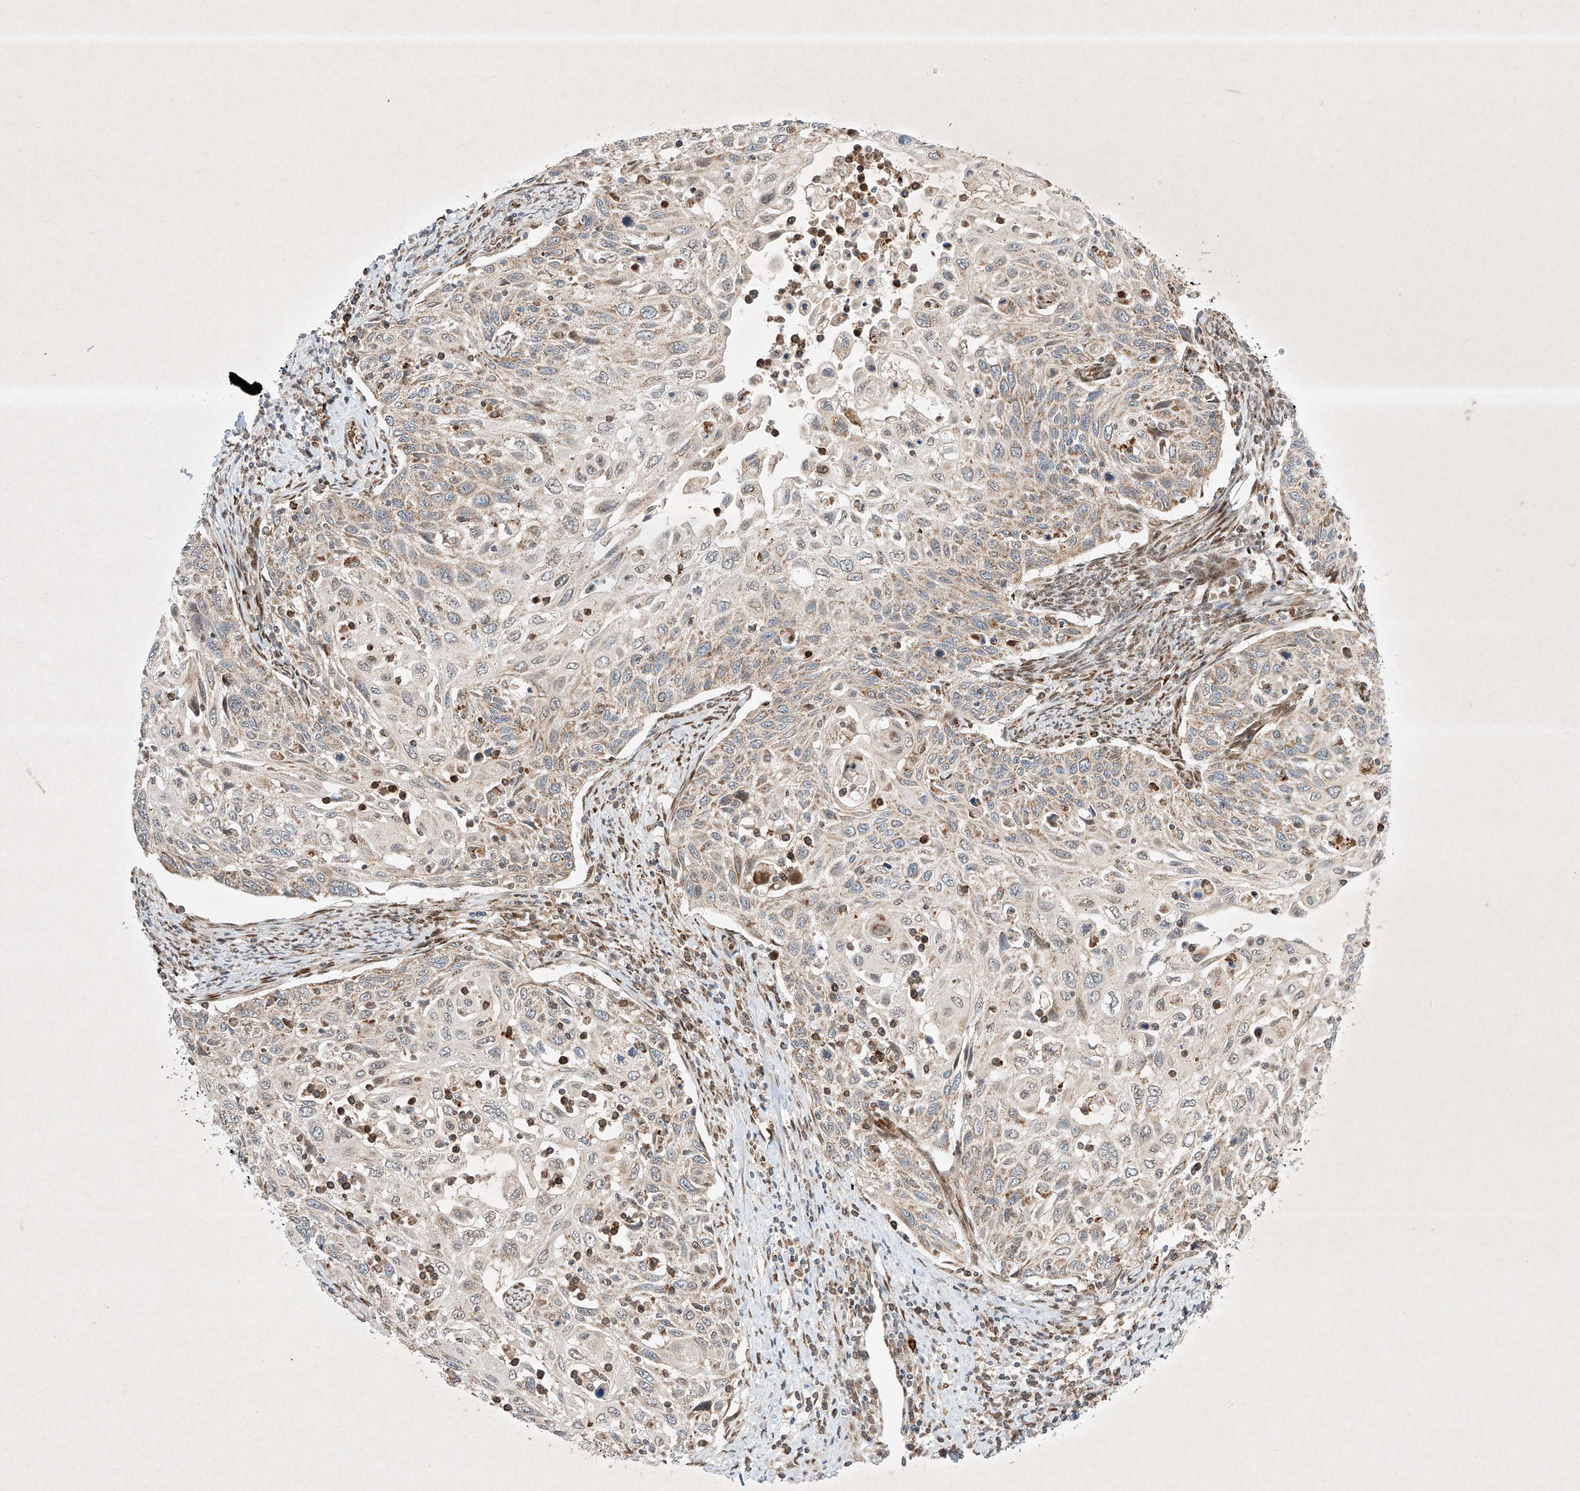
{"staining": {"intensity": "weak", "quantity": "25%-75%", "location": "cytoplasmic/membranous,nuclear"}, "tissue": "cervical cancer", "cell_type": "Tumor cells", "image_type": "cancer", "snomed": [{"axis": "morphology", "description": "Squamous cell carcinoma, NOS"}, {"axis": "topography", "description": "Cervix"}], "caption": "Protein analysis of cervical squamous cell carcinoma tissue reveals weak cytoplasmic/membranous and nuclear staining in about 25%-75% of tumor cells.", "gene": "EPG5", "patient": {"sex": "female", "age": 70}}